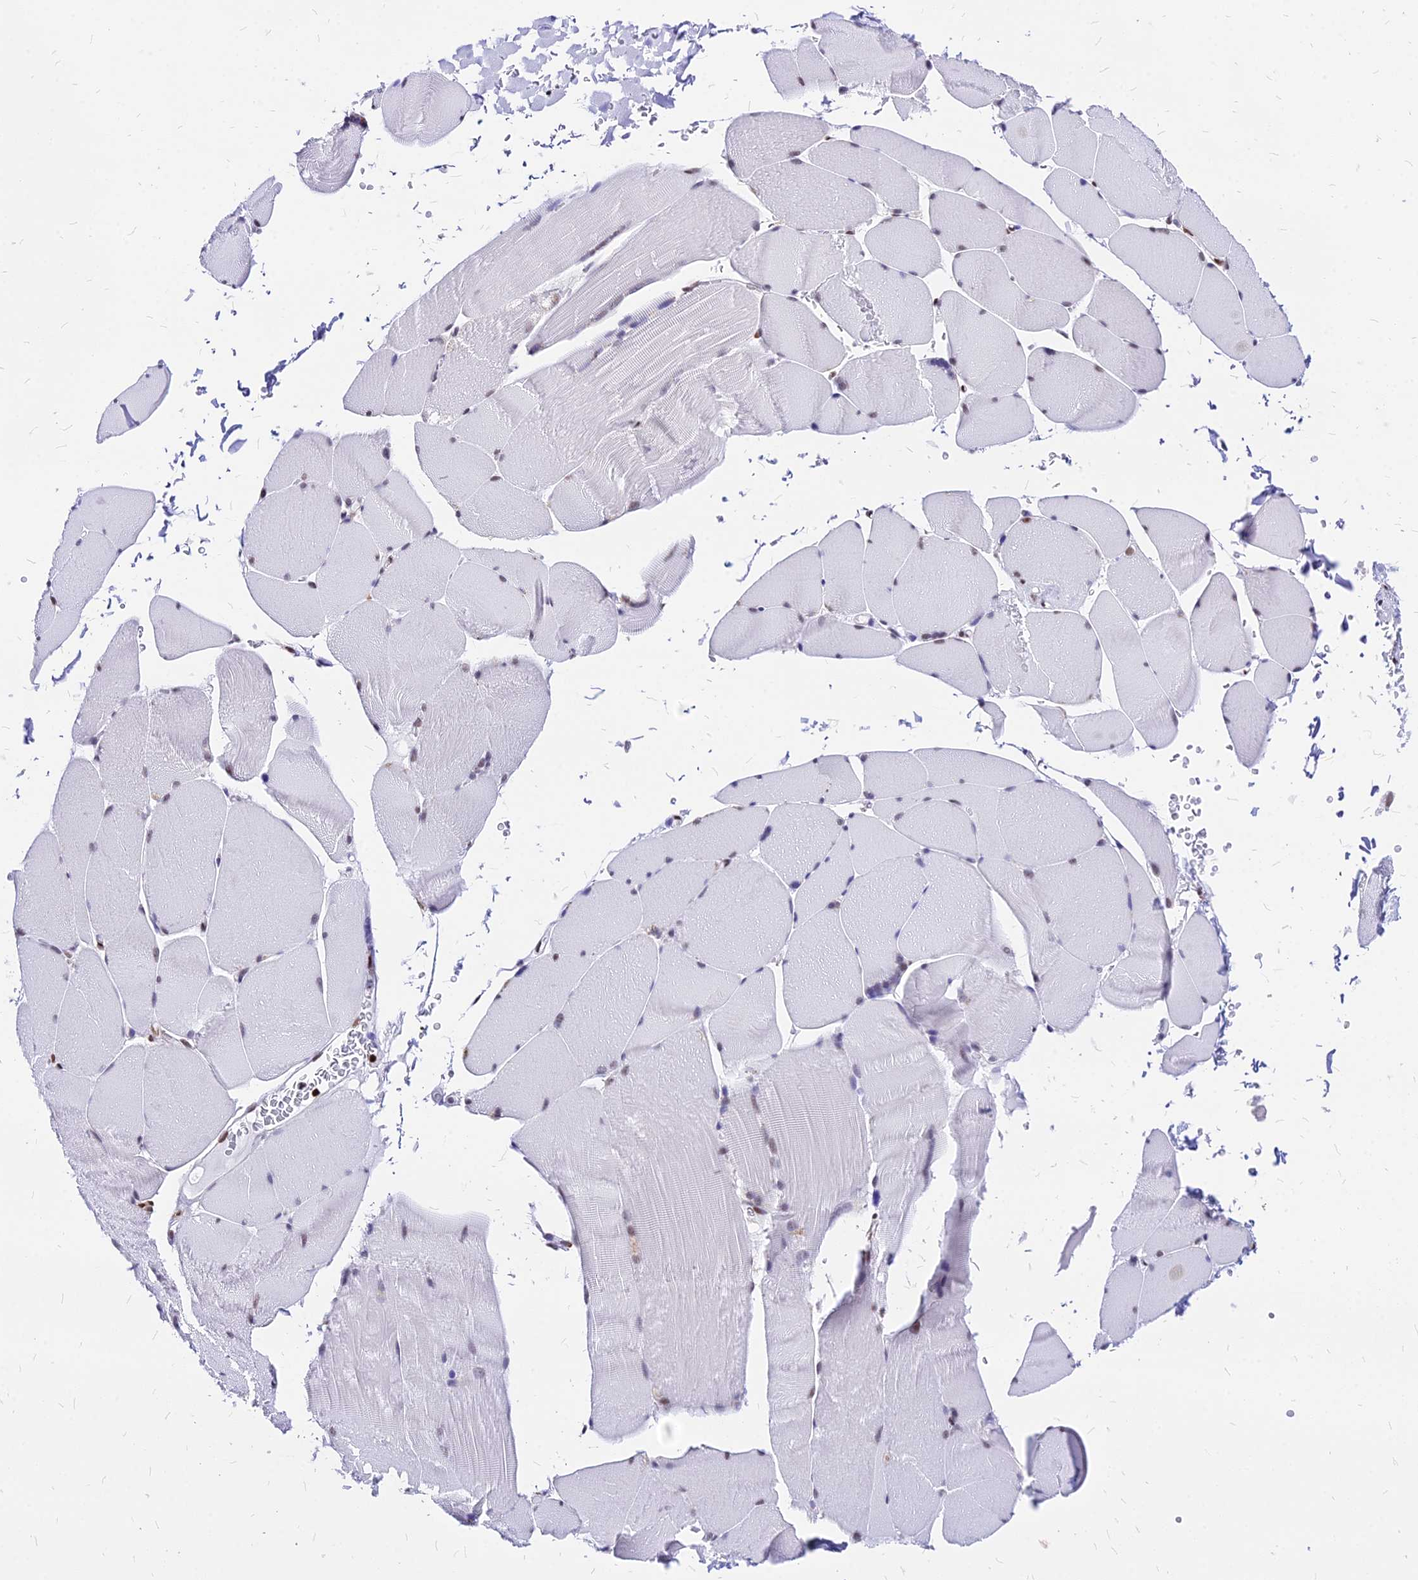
{"staining": {"intensity": "negative", "quantity": "none", "location": "none"}, "tissue": "skeletal muscle", "cell_type": "Myocytes", "image_type": "normal", "snomed": [{"axis": "morphology", "description": "Normal tissue, NOS"}, {"axis": "topography", "description": "Skin"}, {"axis": "topography", "description": "Skeletal muscle"}], "caption": "Immunohistochemical staining of benign human skeletal muscle shows no significant expression in myocytes.", "gene": "PAXX", "patient": {"sex": "male", "age": 83}}